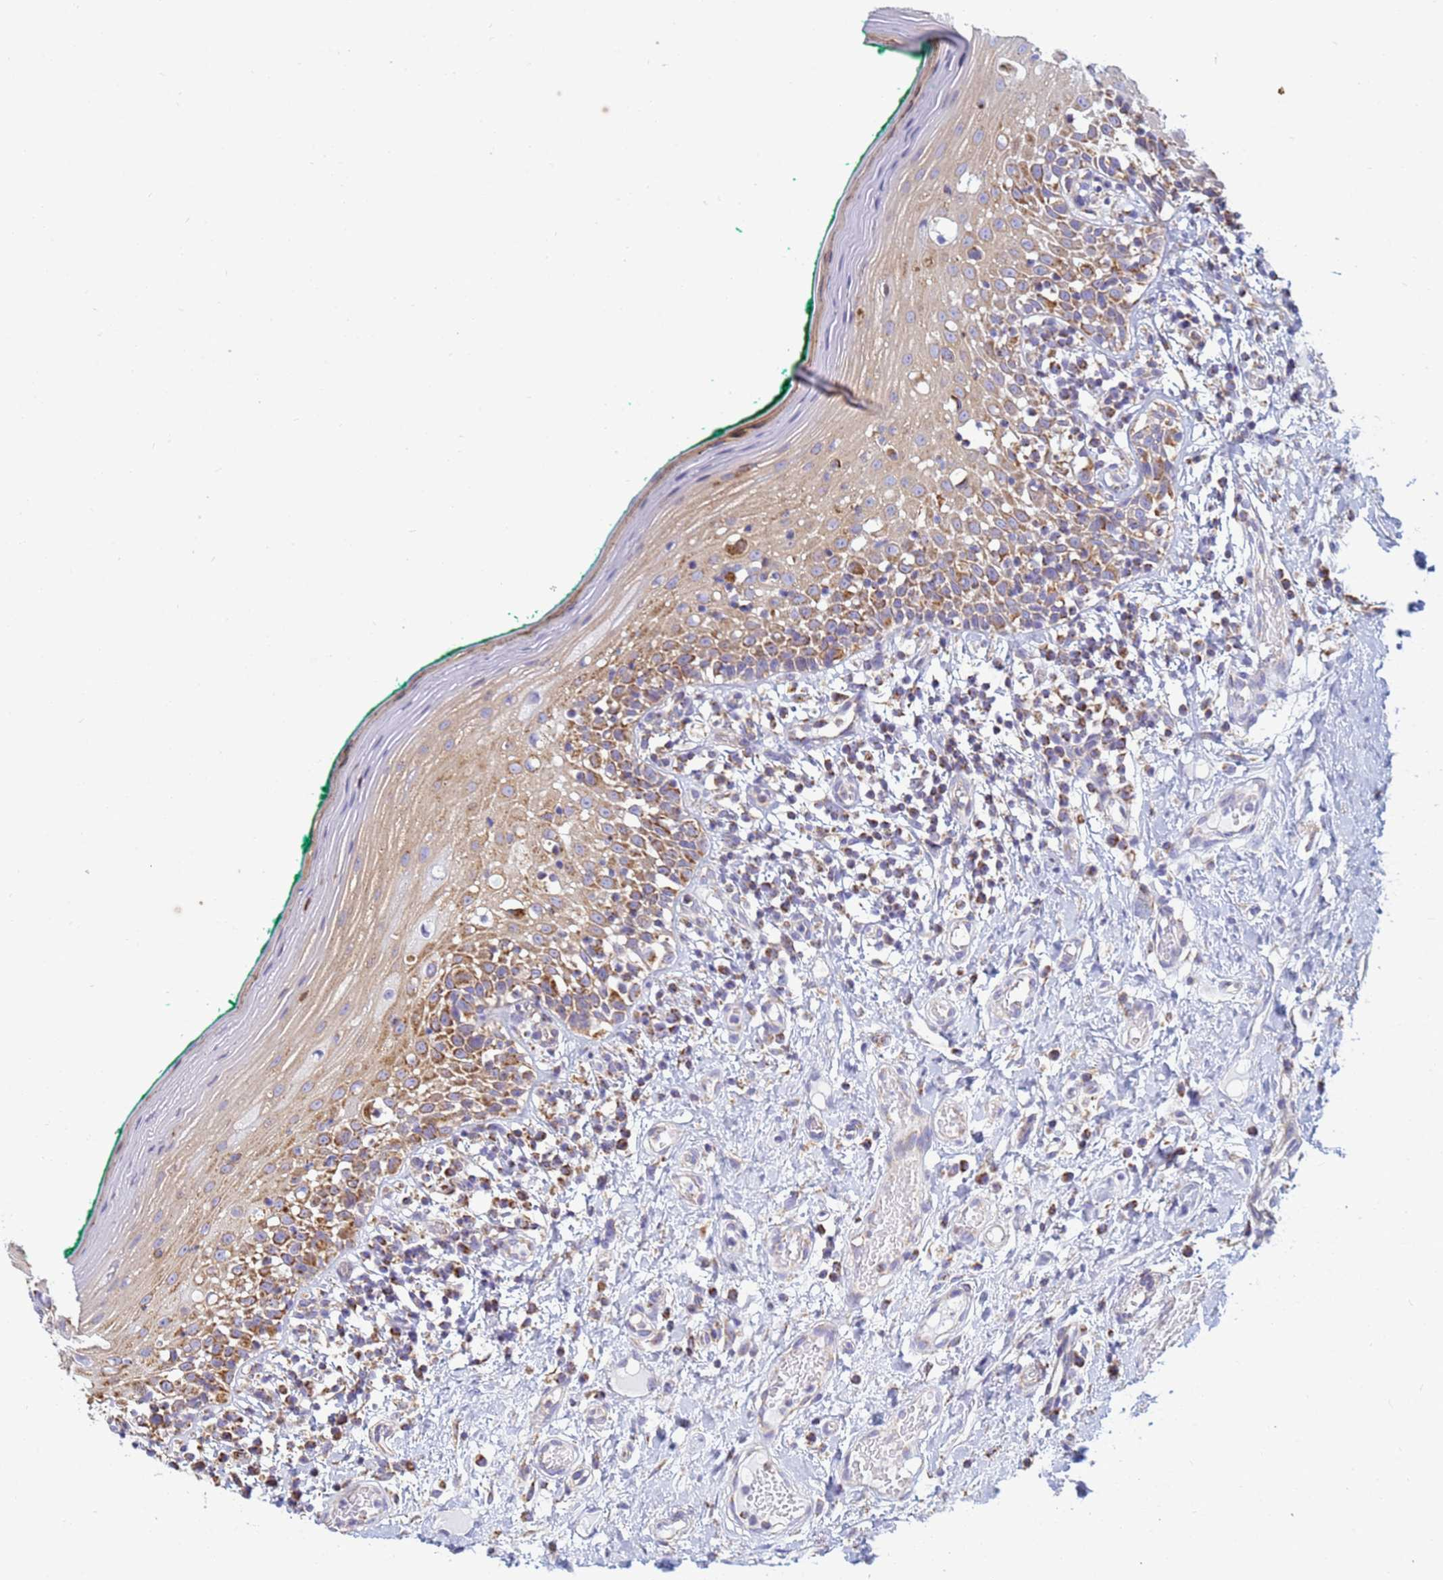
{"staining": {"intensity": "moderate", "quantity": ">75%", "location": "cytoplasmic/membranous"}, "tissue": "oral mucosa", "cell_type": "Squamous epithelial cells", "image_type": "normal", "snomed": [{"axis": "morphology", "description": "Normal tissue, NOS"}, {"axis": "topography", "description": "Oral tissue"}], "caption": "Immunohistochemical staining of normal human oral mucosa demonstrates >75% levels of moderate cytoplasmic/membranous protein staining in about >75% of squamous epithelial cells. (DAB = brown stain, brightfield microscopy at high magnification).", "gene": "COQ4", "patient": {"sex": "female", "age": 83}}